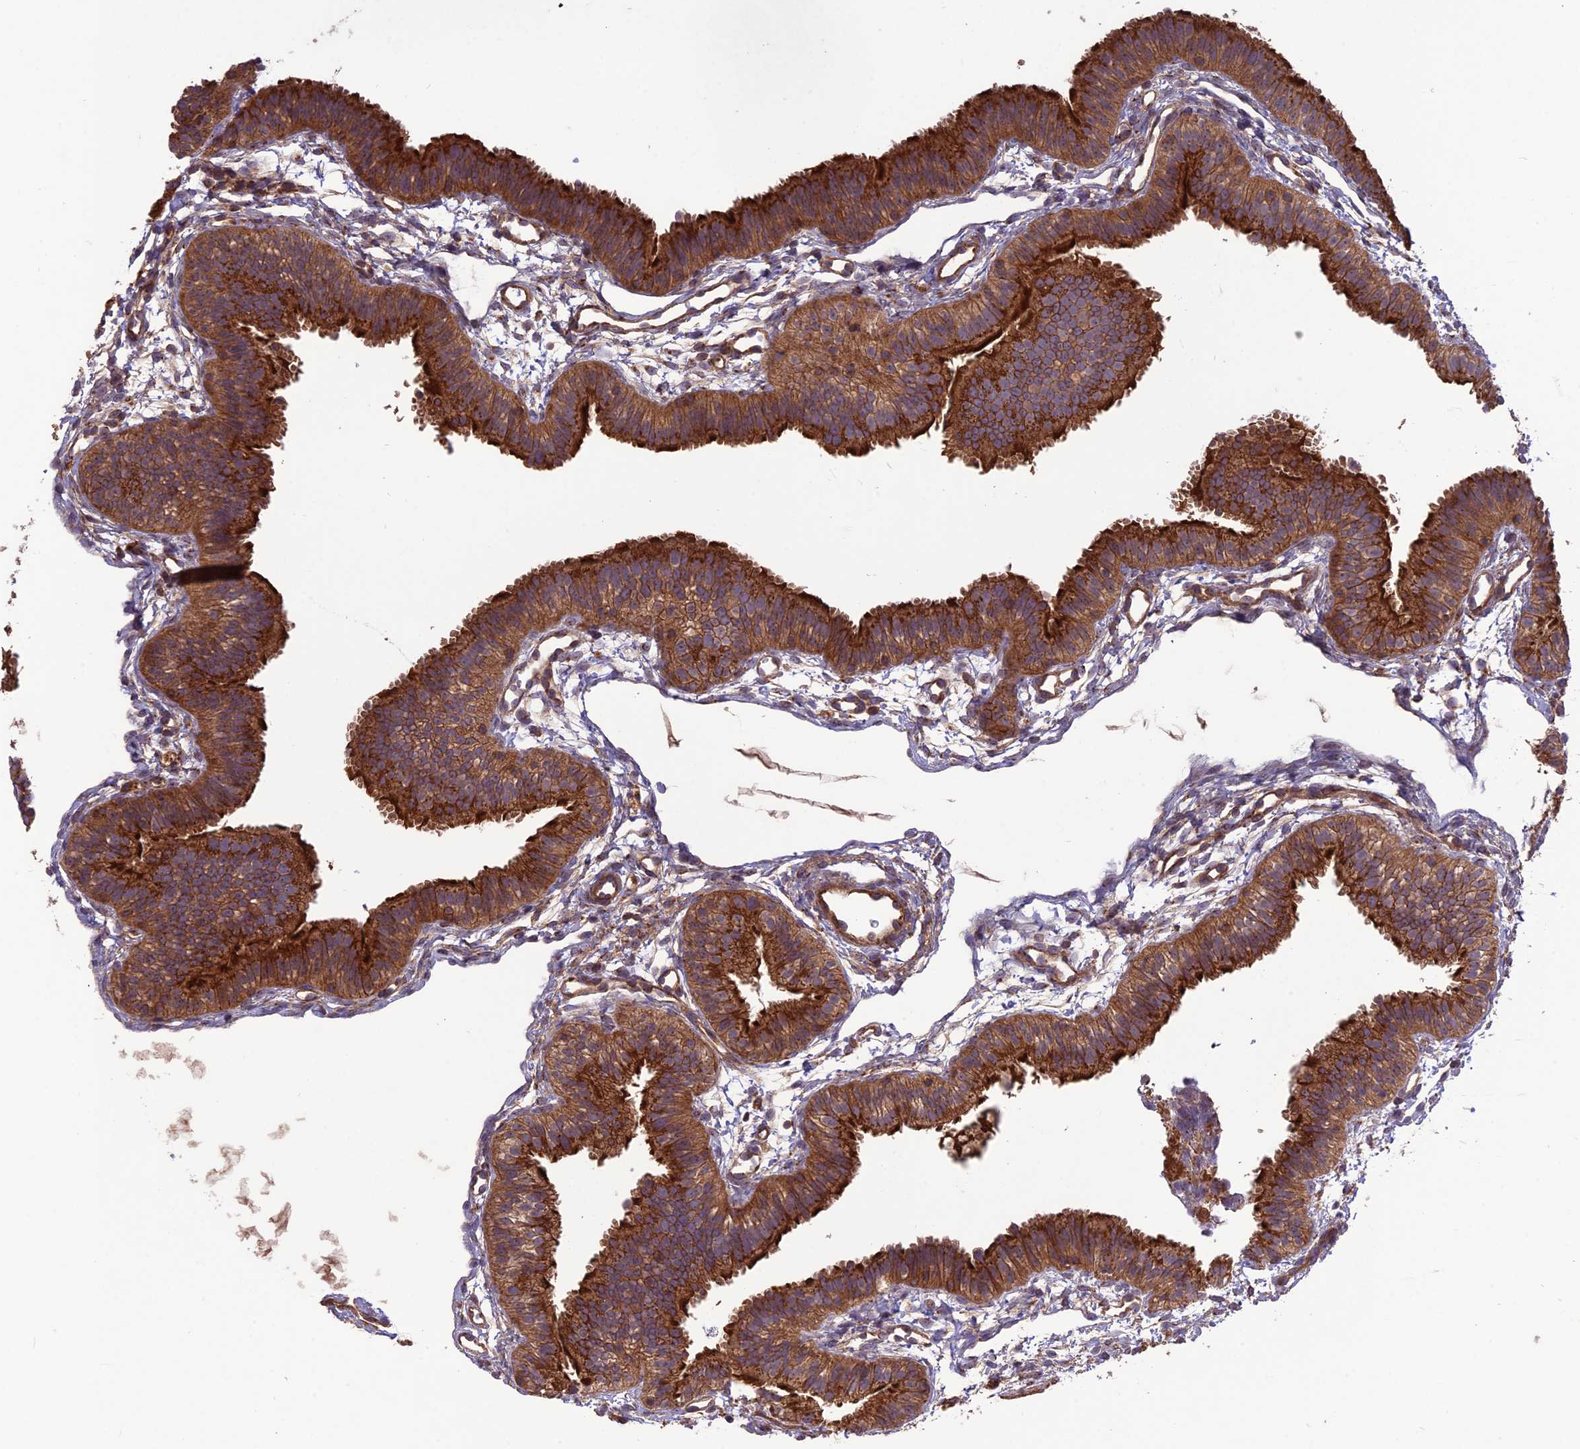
{"staining": {"intensity": "strong", "quantity": ">75%", "location": "cytoplasmic/membranous"}, "tissue": "fallopian tube", "cell_type": "Glandular cells", "image_type": "normal", "snomed": [{"axis": "morphology", "description": "Normal tissue, NOS"}, {"axis": "topography", "description": "Fallopian tube"}], "caption": "Unremarkable fallopian tube shows strong cytoplasmic/membranous staining in about >75% of glandular cells.", "gene": "TMEM131L", "patient": {"sex": "female", "age": 35}}